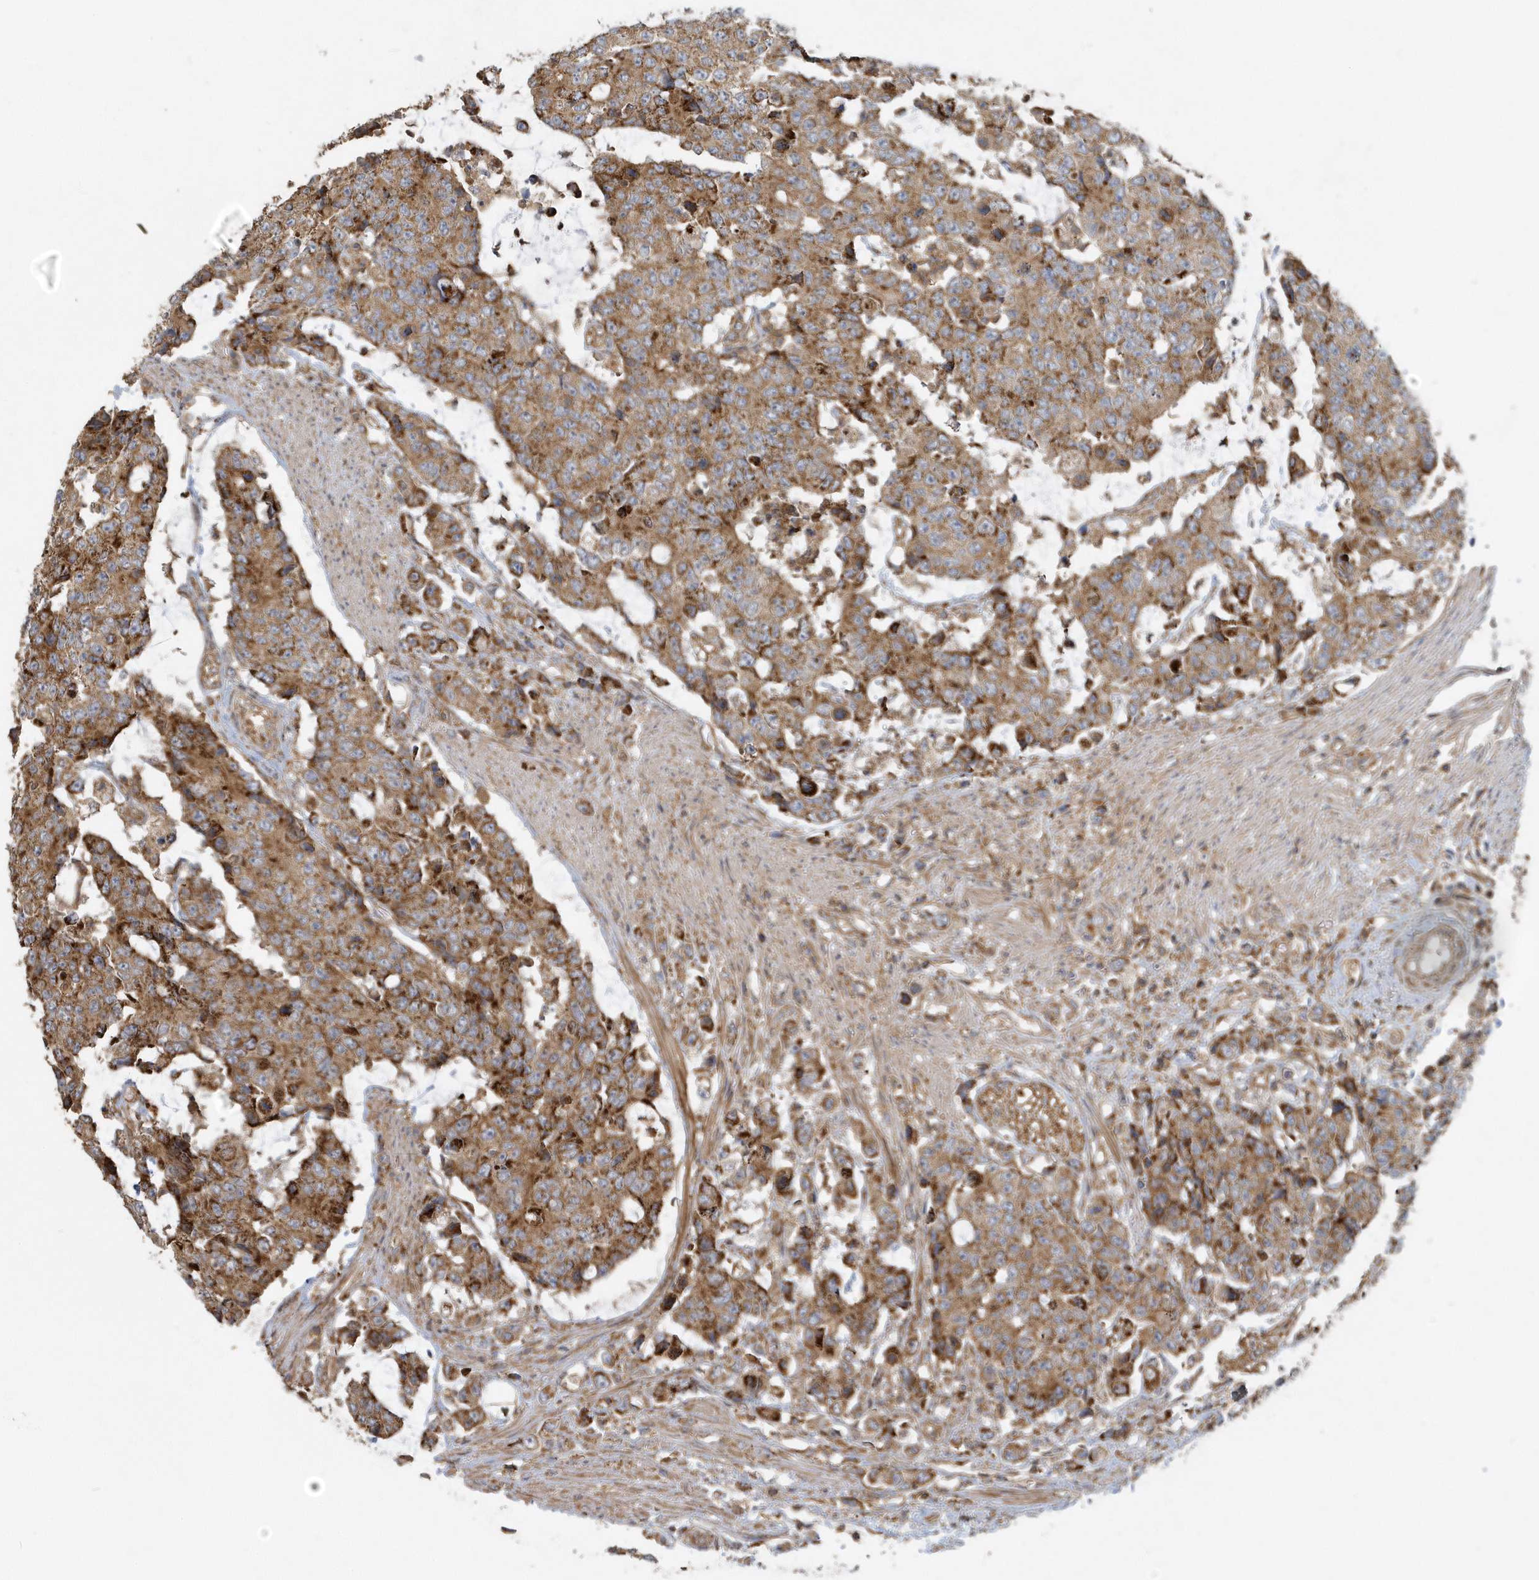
{"staining": {"intensity": "moderate", "quantity": ">75%", "location": "cytoplasmic/membranous"}, "tissue": "colorectal cancer", "cell_type": "Tumor cells", "image_type": "cancer", "snomed": [{"axis": "morphology", "description": "Adenocarcinoma, NOS"}, {"axis": "topography", "description": "Colon"}], "caption": "Colorectal cancer stained with DAB immunohistochemistry demonstrates medium levels of moderate cytoplasmic/membranous positivity in about >75% of tumor cells. The staining is performed using DAB brown chromogen to label protein expression. The nuclei are counter-stained blue using hematoxylin.", "gene": "TRAIP", "patient": {"sex": "female", "age": 86}}